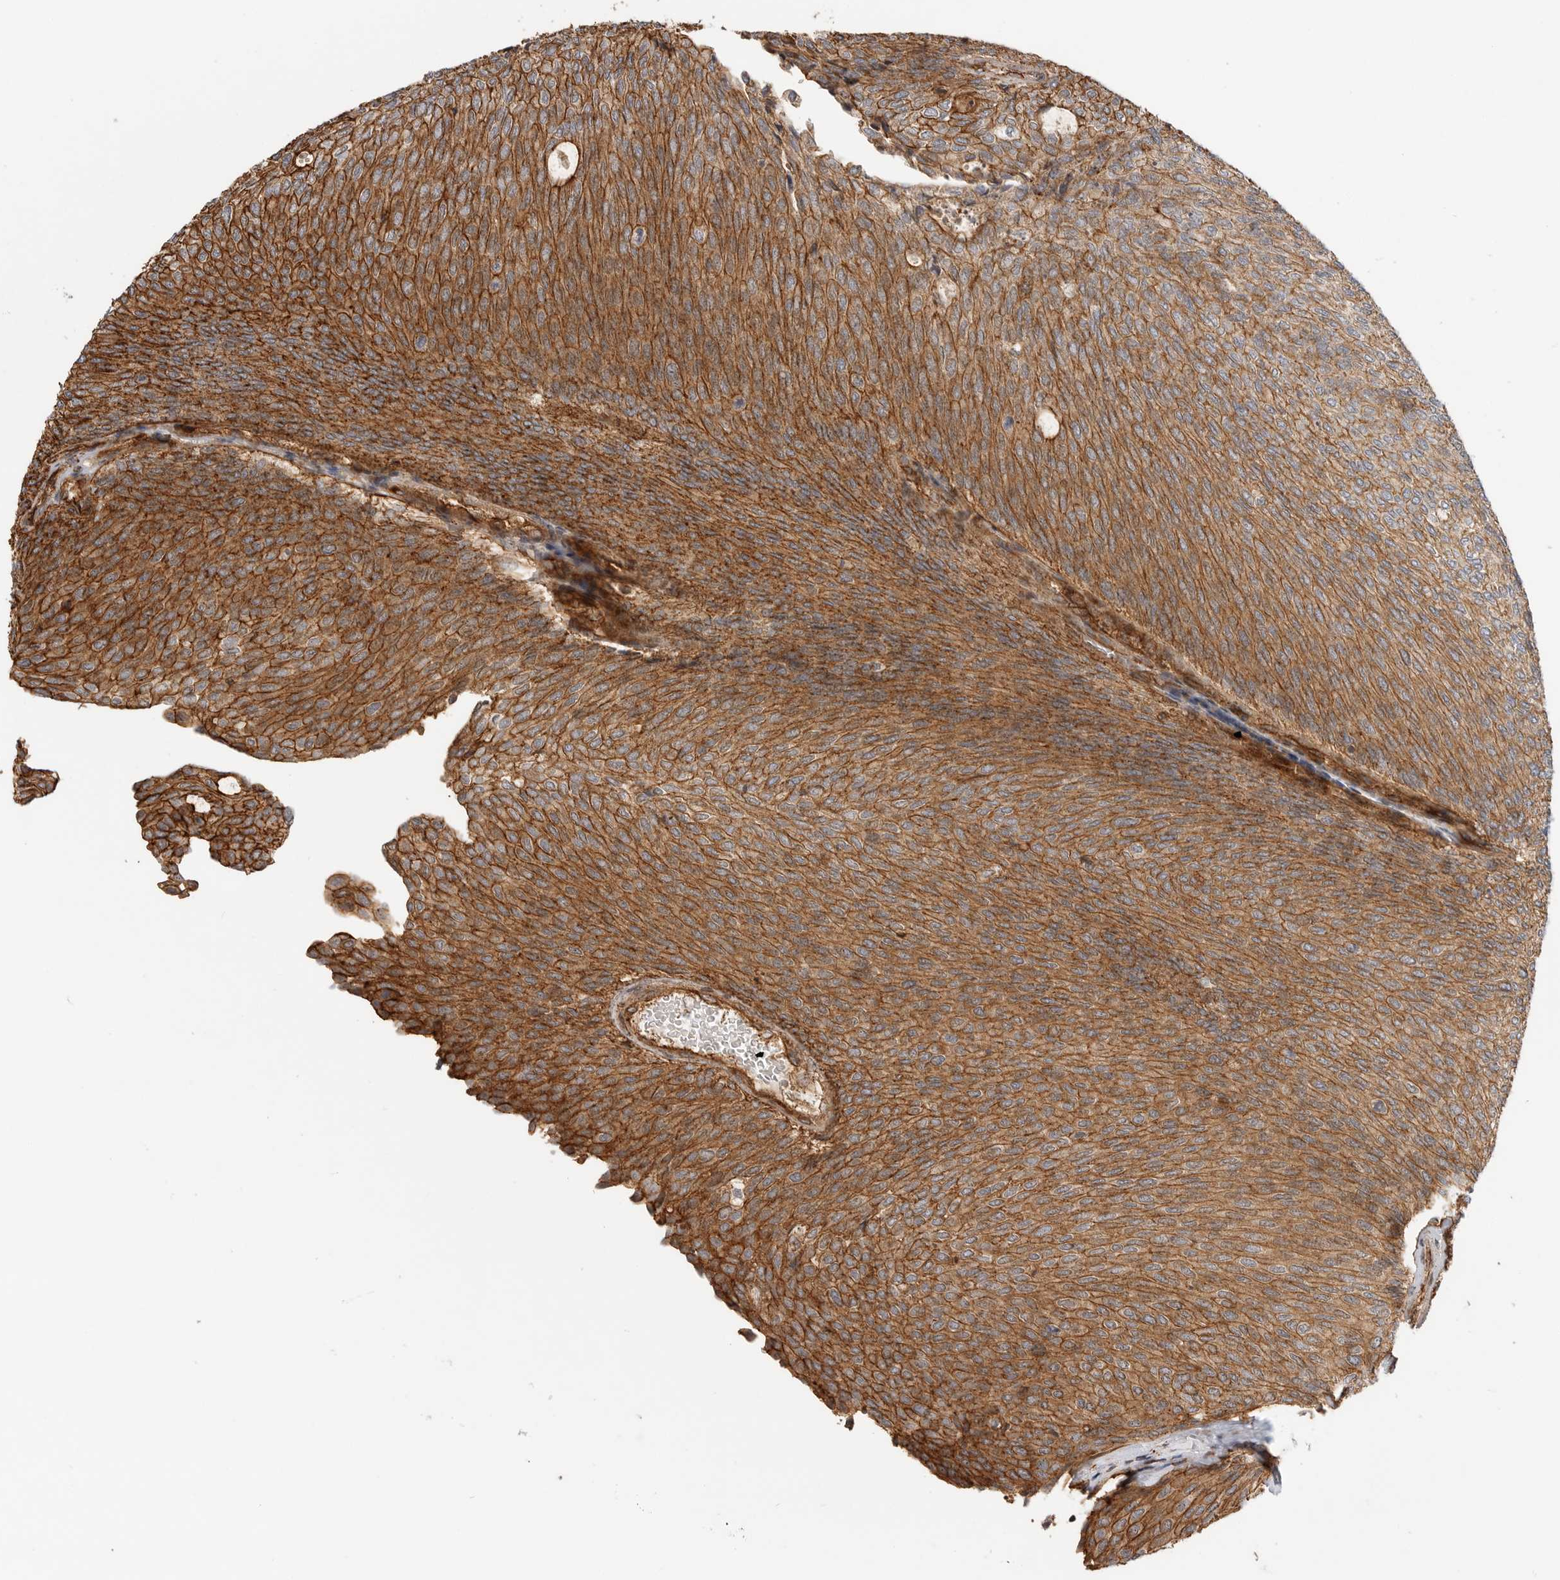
{"staining": {"intensity": "strong", "quantity": ">75%", "location": "cytoplasmic/membranous"}, "tissue": "urothelial cancer", "cell_type": "Tumor cells", "image_type": "cancer", "snomed": [{"axis": "morphology", "description": "Urothelial carcinoma, Low grade"}, {"axis": "topography", "description": "Urinary bladder"}], "caption": "A high-resolution image shows immunohistochemistry staining of urothelial cancer, which exhibits strong cytoplasmic/membranous positivity in about >75% of tumor cells. The staining was performed using DAB (3,3'-diaminobenzidine), with brown indicating positive protein expression. Nuclei are stained blue with hematoxylin.", "gene": "GPATCH2", "patient": {"sex": "female", "age": 79}}